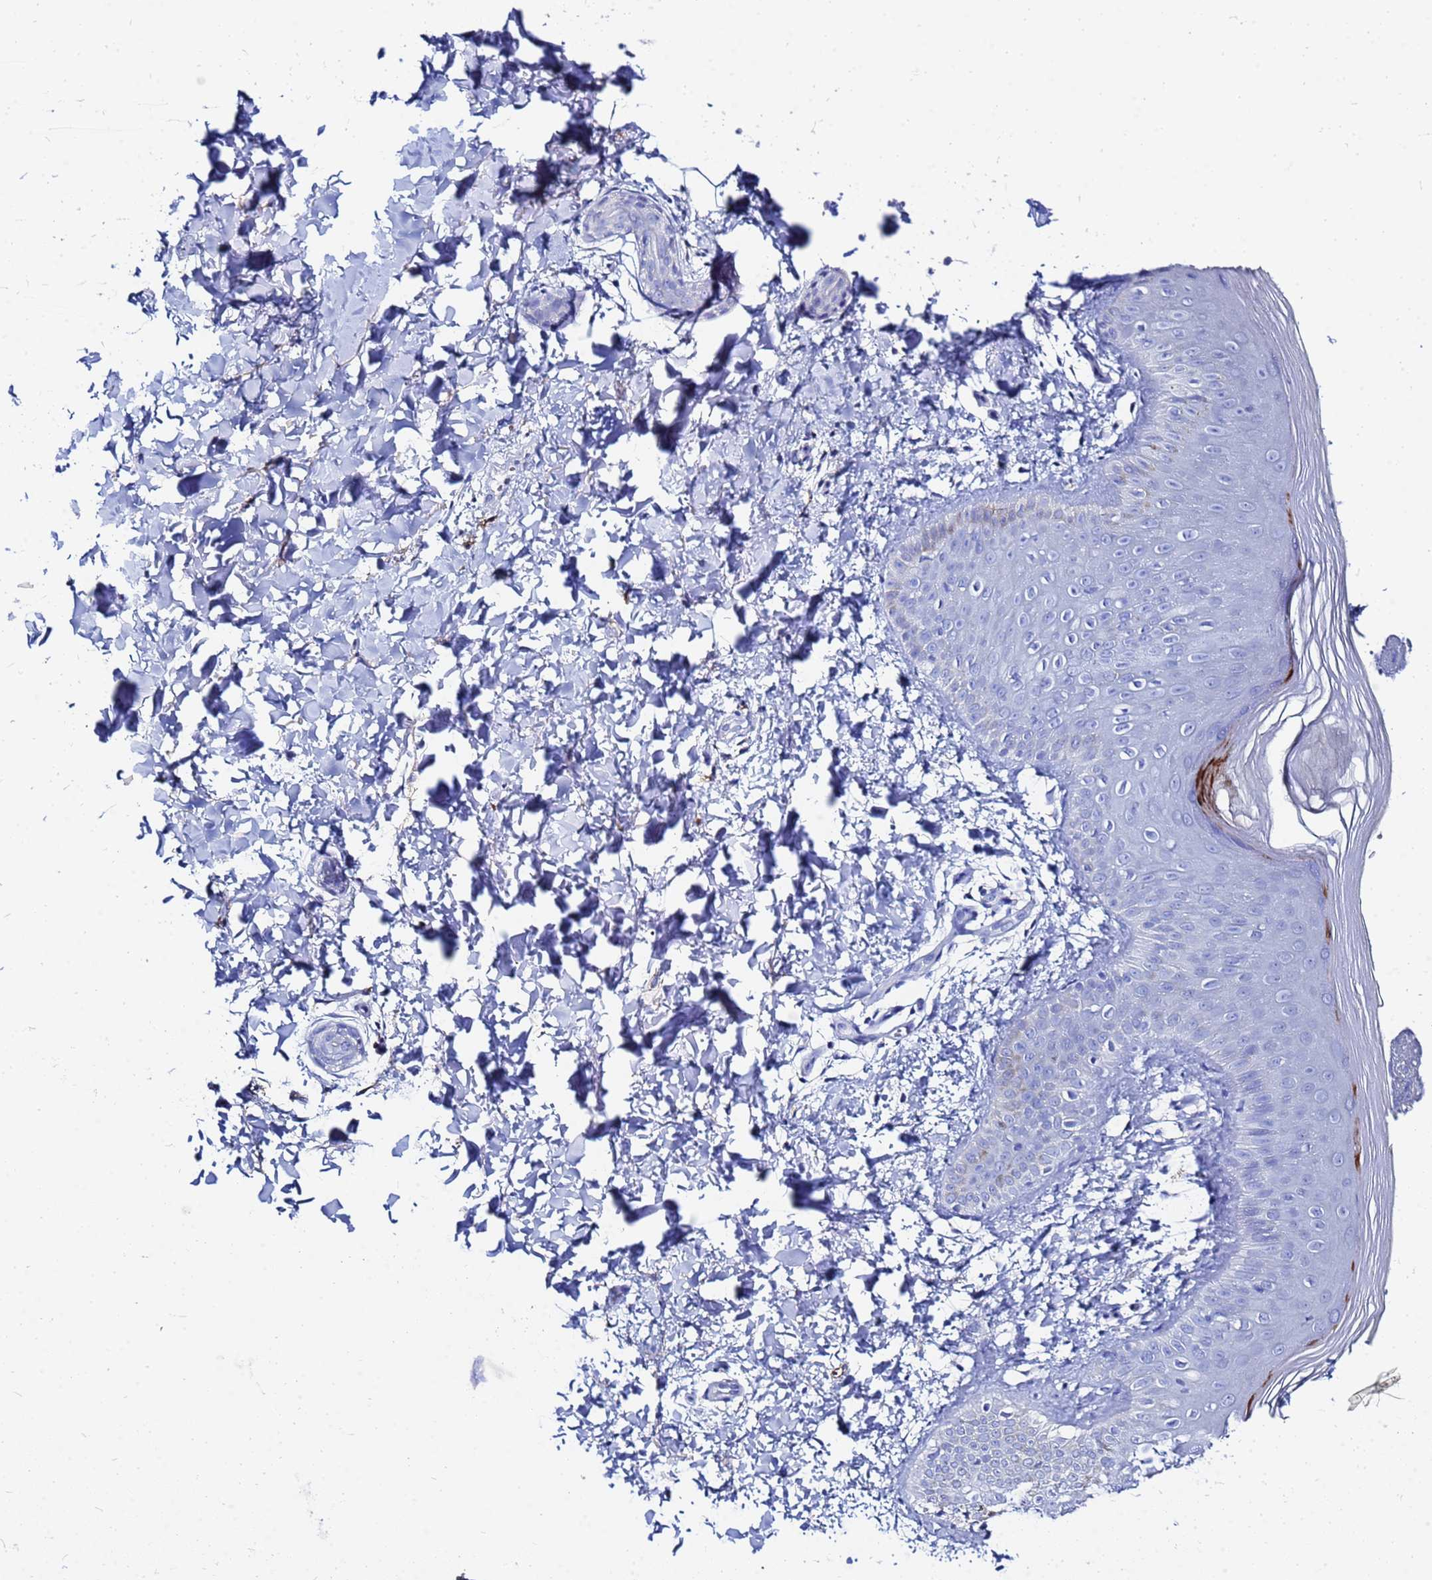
{"staining": {"intensity": "negative", "quantity": "none", "location": "none"}, "tissue": "skin", "cell_type": "Epidermal cells", "image_type": "normal", "snomed": [{"axis": "morphology", "description": "Normal tissue, NOS"}, {"axis": "morphology", "description": "Inflammation, NOS"}, {"axis": "topography", "description": "Soft tissue"}, {"axis": "topography", "description": "Anal"}], "caption": "The histopathology image demonstrates no staining of epidermal cells in unremarkable skin. Brightfield microscopy of immunohistochemistry (IHC) stained with DAB (brown) and hematoxylin (blue), captured at high magnification.", "gene": "AQP12A", "patient": {"sex": "female", "age": 15}}